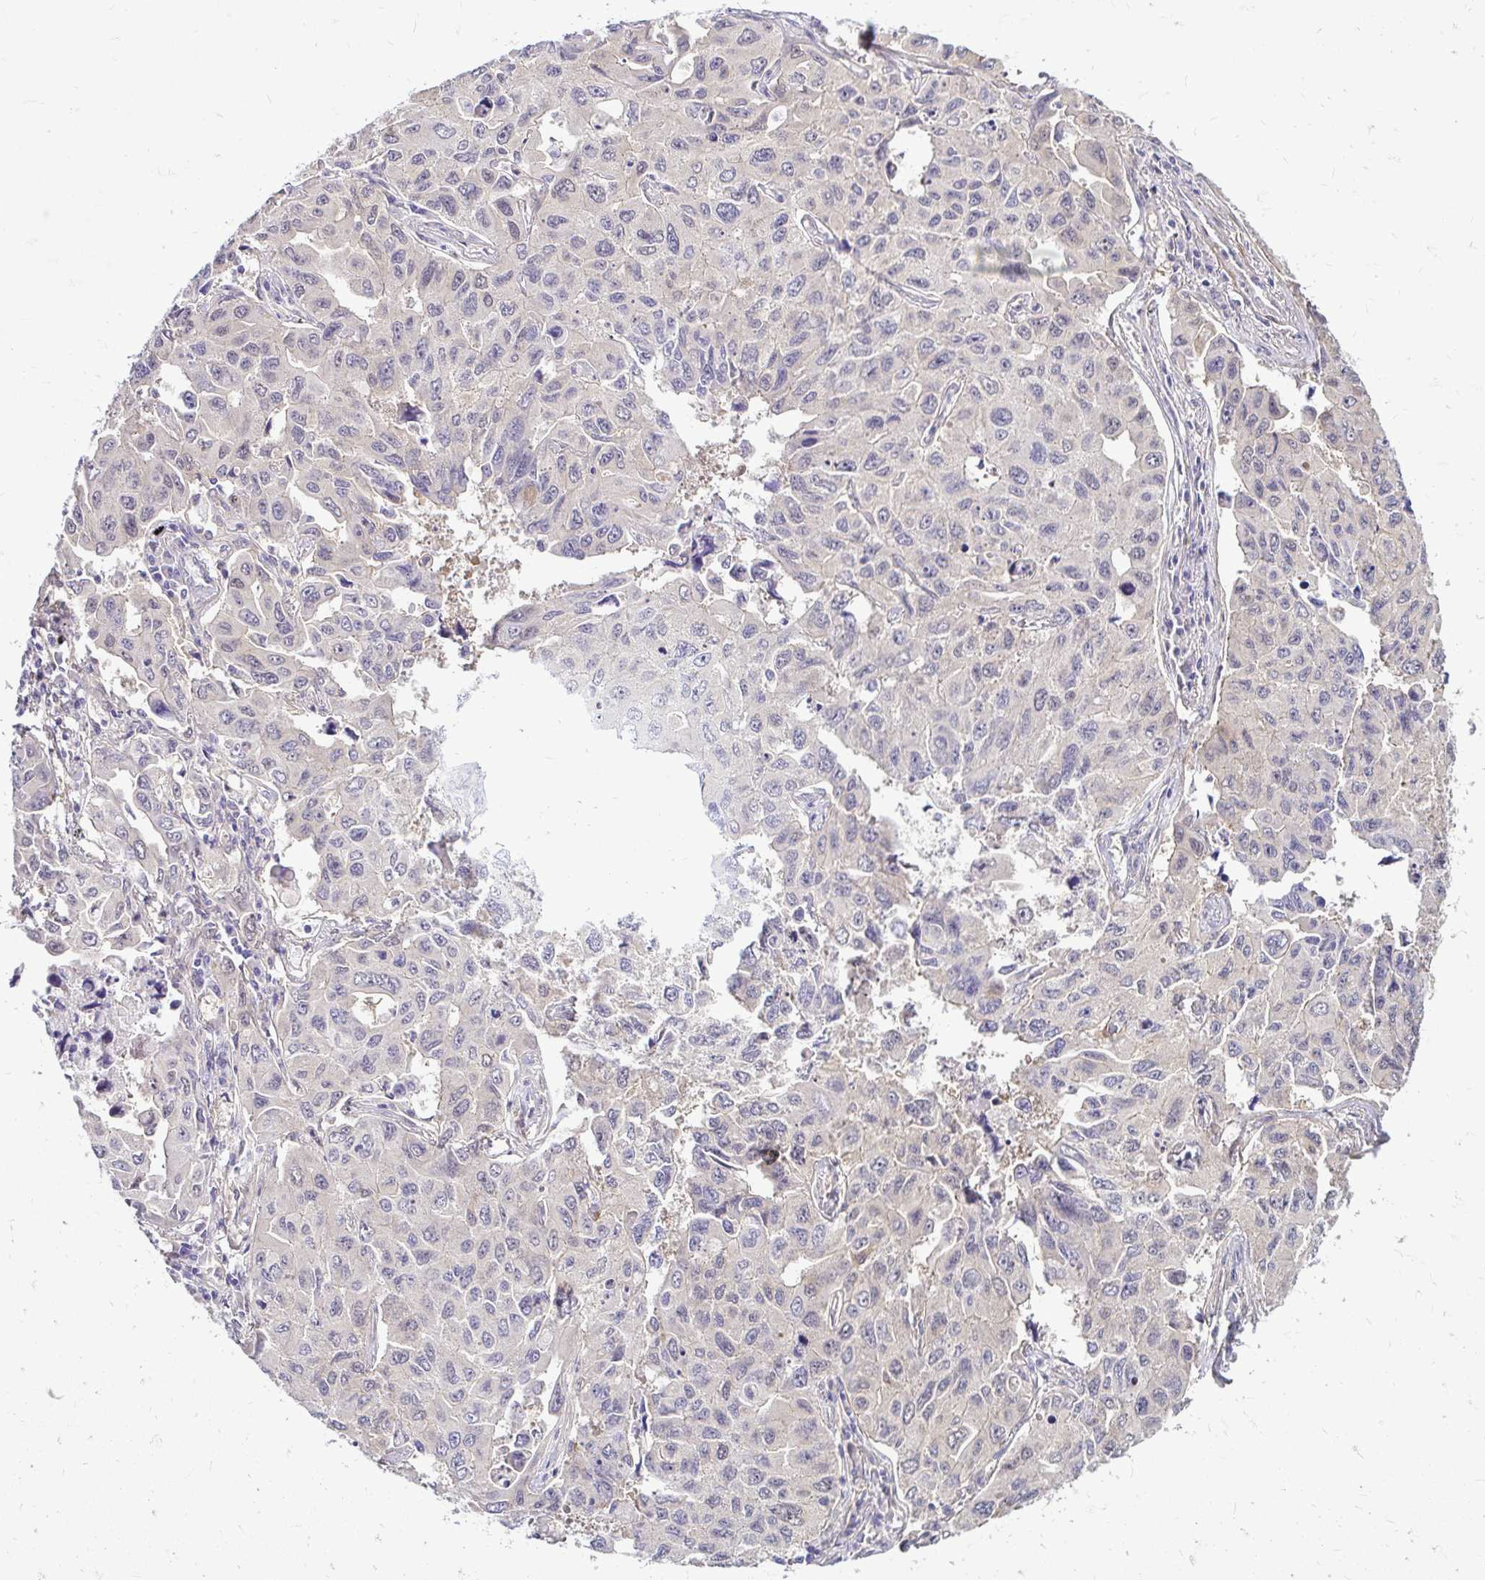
{"staining": {"intensity": "negative", "quantity": "none", "location": "none"}, "tissue": "lung cancer", "cell_type": "Tumor cells", "image_type": "cancer", "snomed": [{"axis": "morphology", "description": "Adenocarcinoma, NOS"}, {"axis": "topography", "description": "Lung"}], "caption": "DAB immunohistochemical staining of lung adenocarcinoma exhibits no significant positivity in tumor cells.", "gene": "YAP1", "patient": {"sex": "male", "age": 64}}